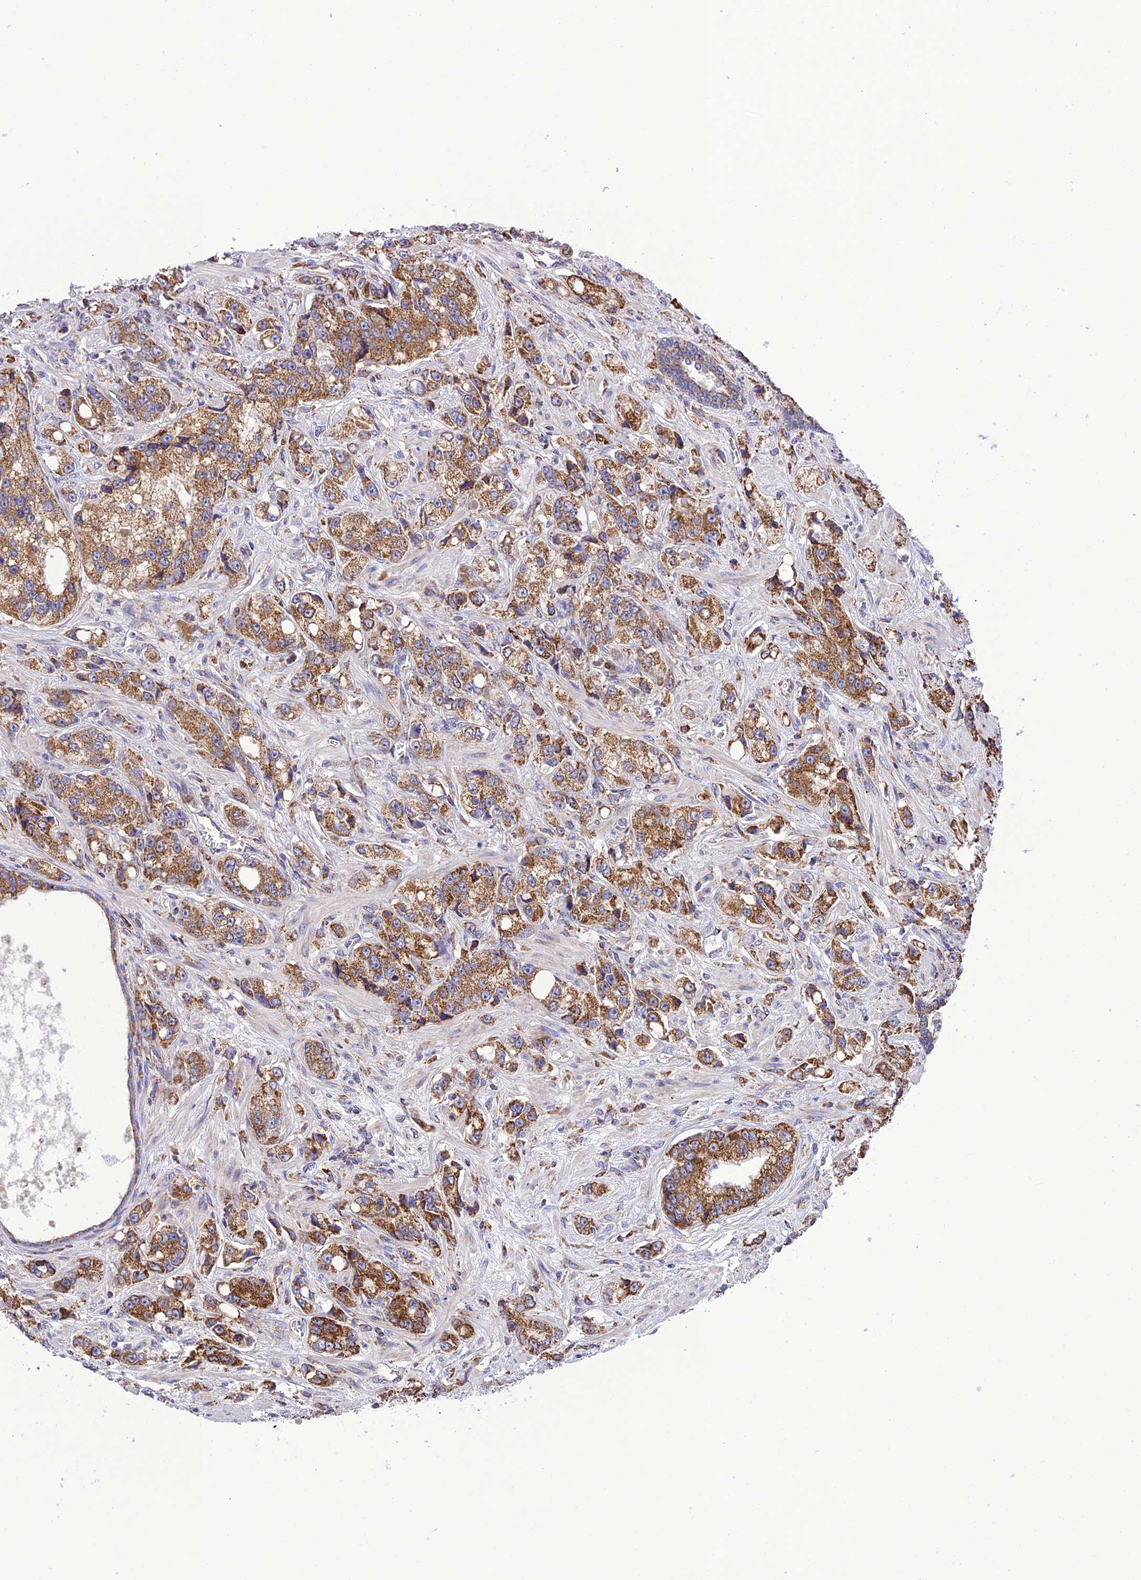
{"staining": {"intensity": "moderate", "quantity": ">75%", "location": "cytoplasmic/membranous"}, "tissue": "prostate cancer", "cell_type": "Tumor cells", "image_type": "cancer", "snomed": [{"axis": "morphology", "description": "Adenocarcinoma, High grade"}, {"axis": "topography", "description": "Prostate"}], "caption": "Immunohistochemical staining of human high-grade adenocarcinoma (prostate) reveals medium levels of moderate cytoplasmic/membranous staining in approximately >75% of tumor cells.", "gene": "UAP1L1", "patient": {"sex": "male", "age": 74}}